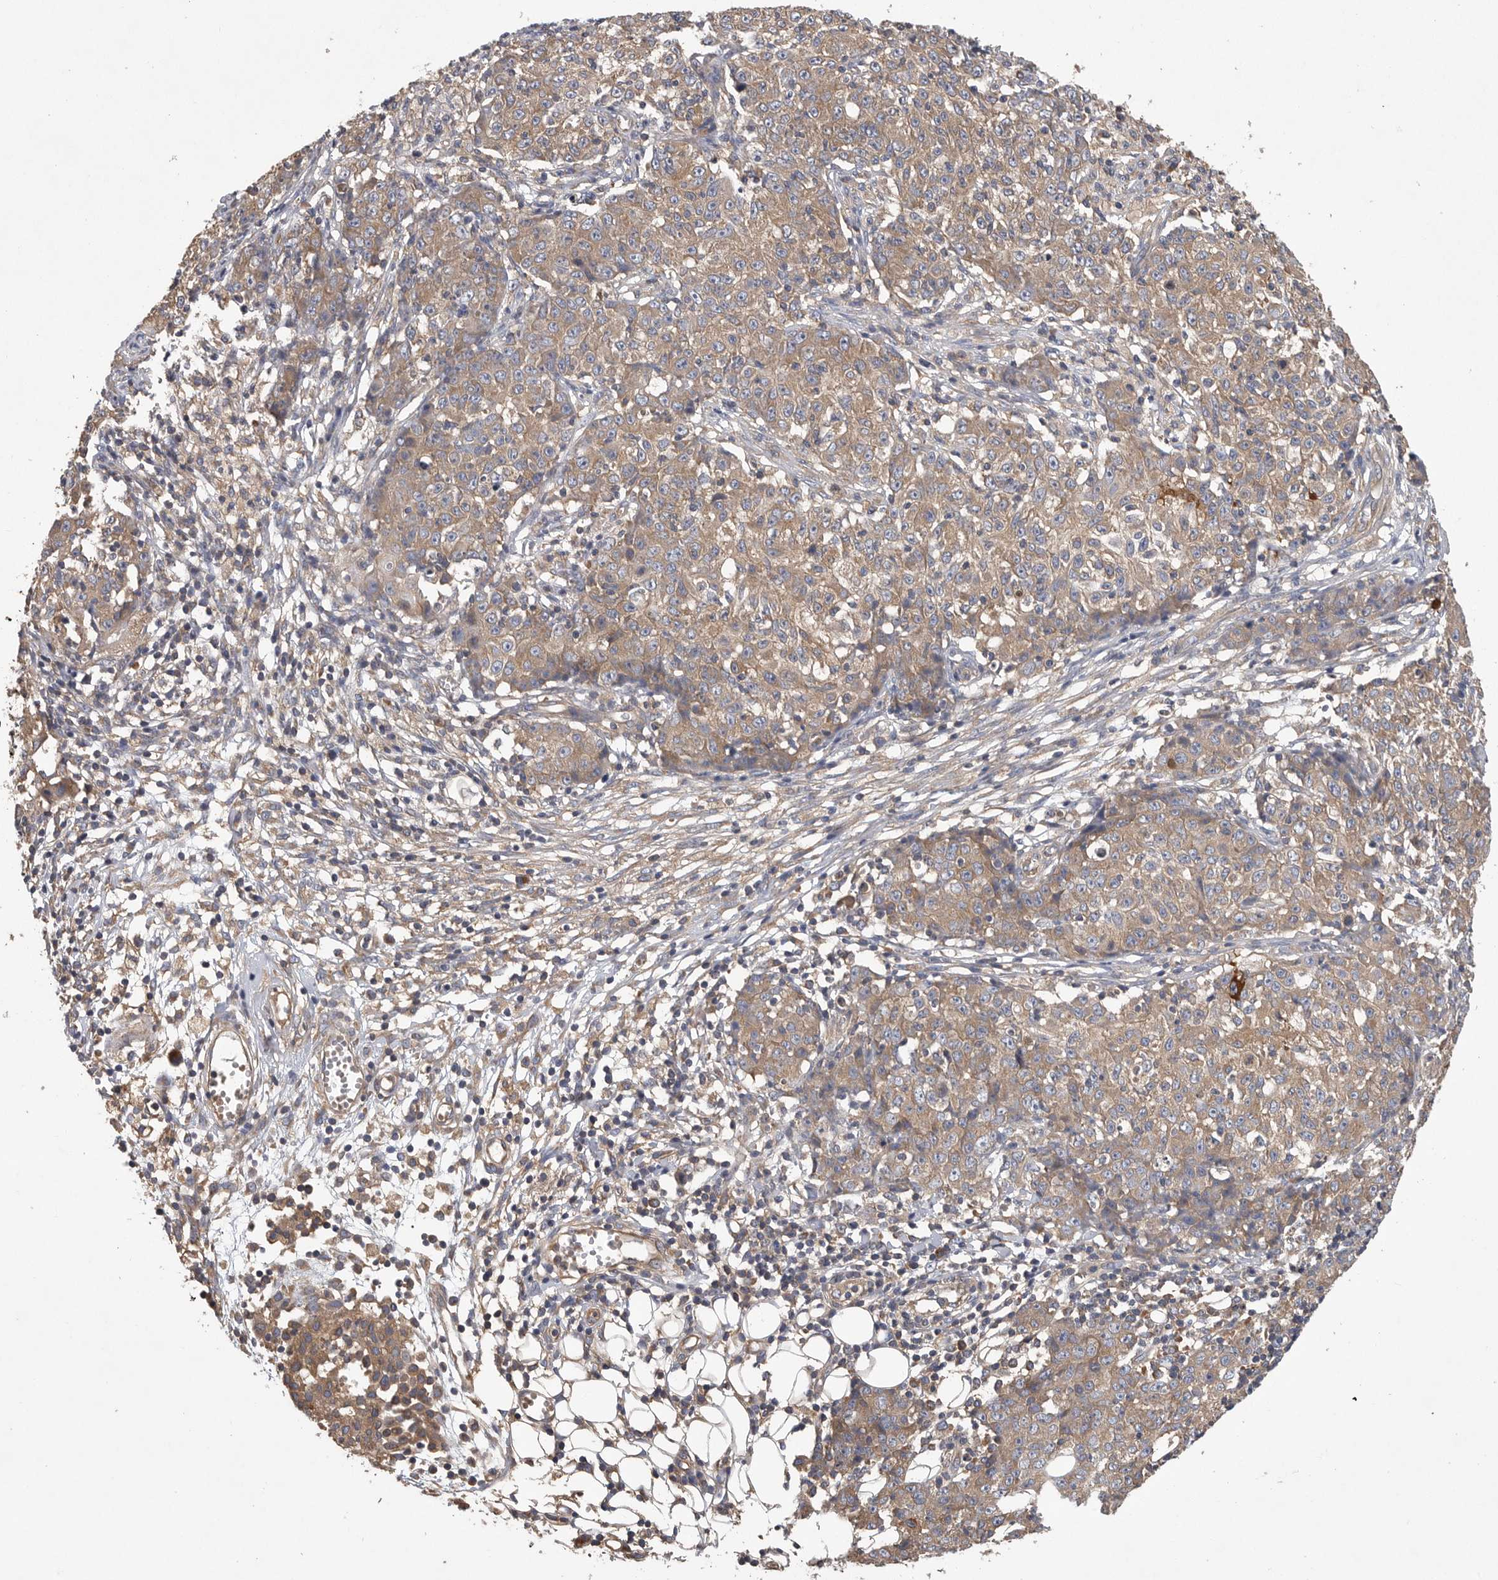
{"staining": {"intensity": "moderate", "quantity": ">75%", "location": "cytoplasmic/membranous"}, "tissue": "ovarian cancer", "cell_type": "Tumor cells", "image_type": "cancer", "snomed": [{"axis": "morphology", "description": "Carcinoma, endometroid"}, {"axis": "topography", "description": "Ovary"}], "caption": "Moderate cytoplasmic/membranous protein positivity is present in about >75% of tumor cells in ovarian cancer.", "gene": "OXR1", "patient": {"sex": "female", "age": 42}}